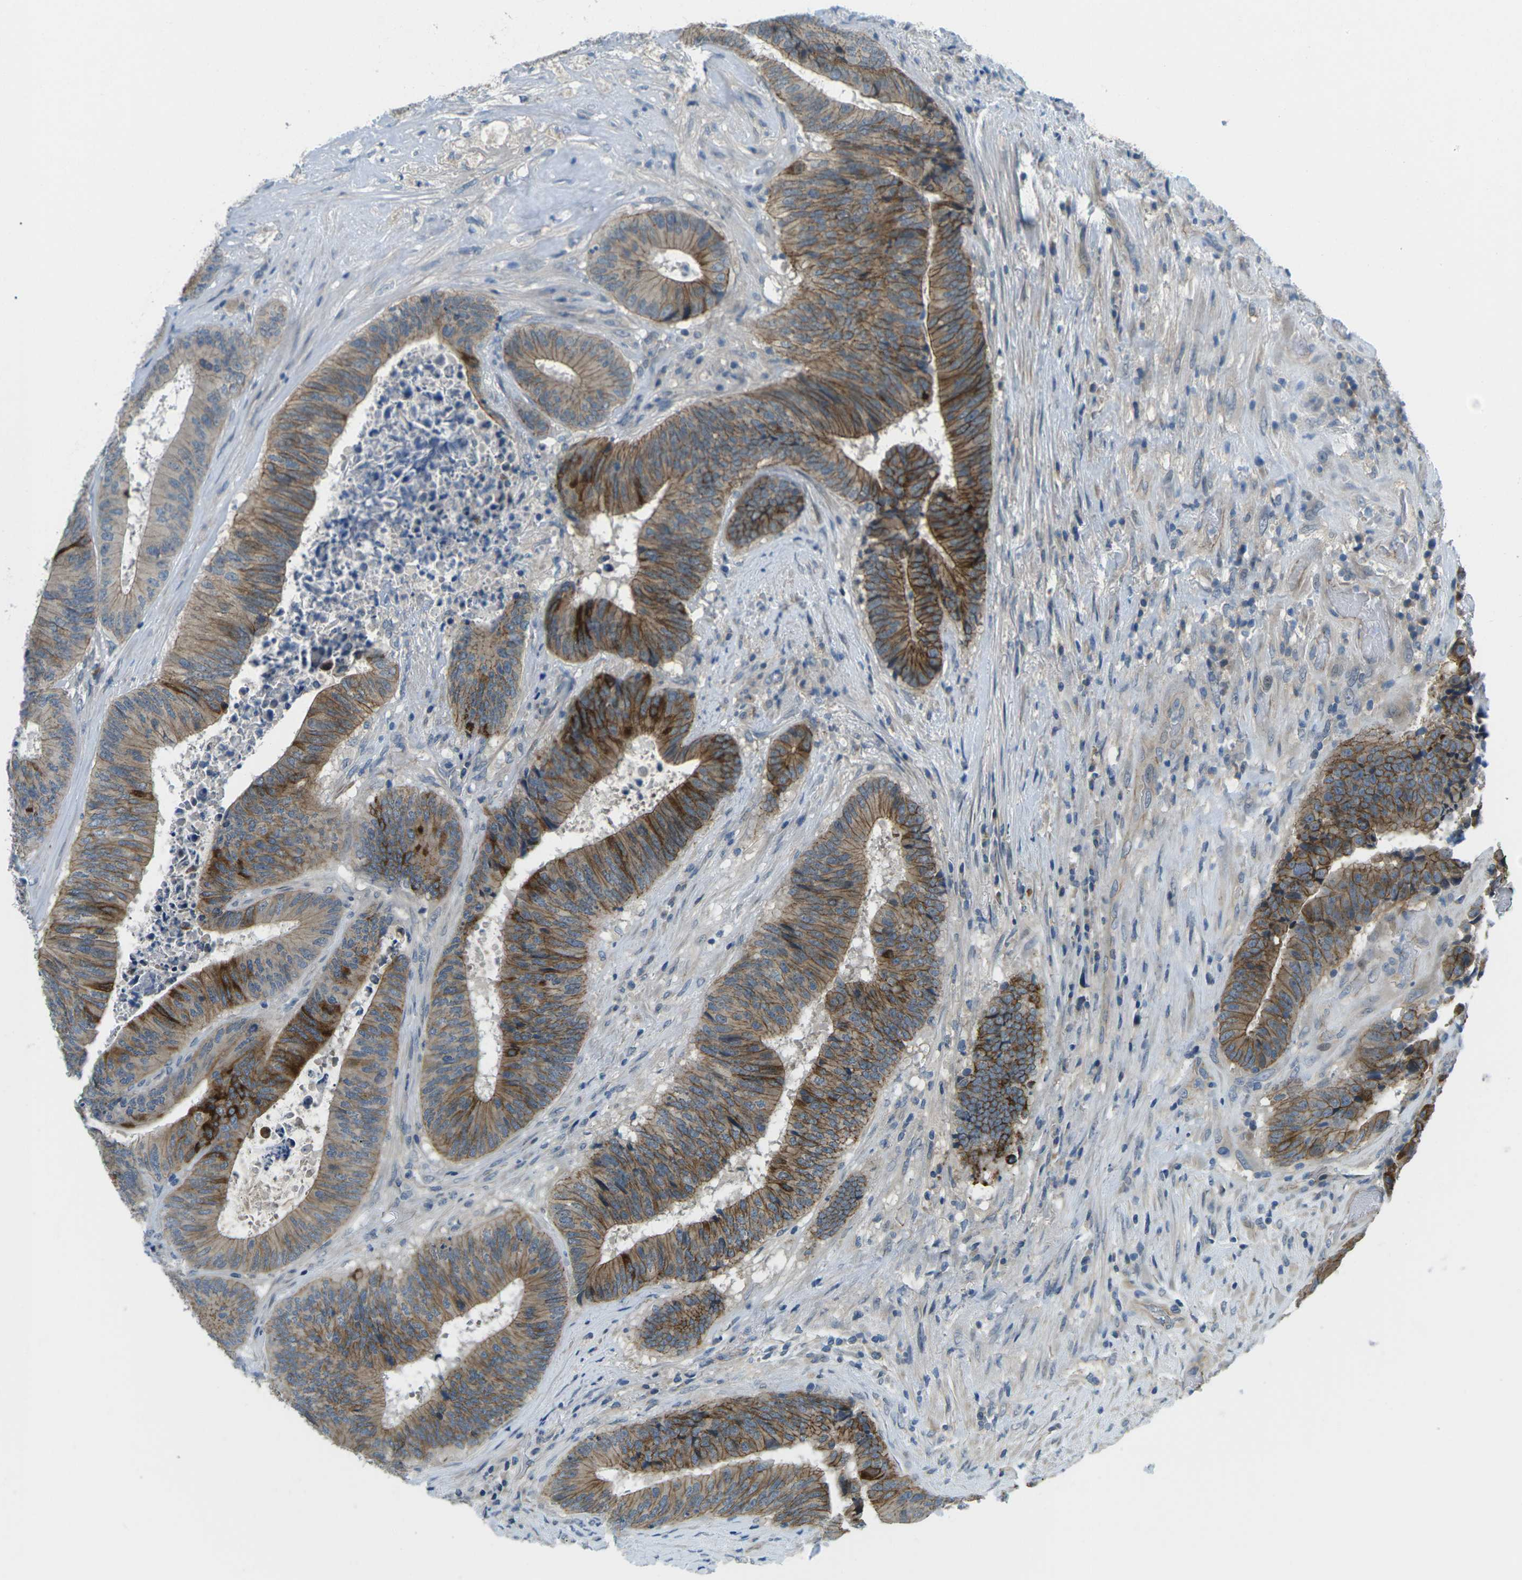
{"staining": {"intensity": "moderate", "quantity": ">75%", "location": "cytoplasmic/membranous"}, "tissue": "colorectal cancer", "cell_type": "Tumor cells", "image_type": "cancer", "snomed": [{"axis": "morphology", "description": "Adenocarcinoma, NOS"}, {"axis": "topography", "description": "Rectum"}], "caption": "The histopathology image displays staining of colorectal cancer (adenocarcinoma), revealing moderate cytoplasmic/membranous protein positivity (brown color) within tumor cells. (DAB (3,3'-diaminobenzidine) IHC, brown staining for protein, blue staining for nuclei).", "gene": "CTNND1", "patient": {"sex": "male", "age": 72}}